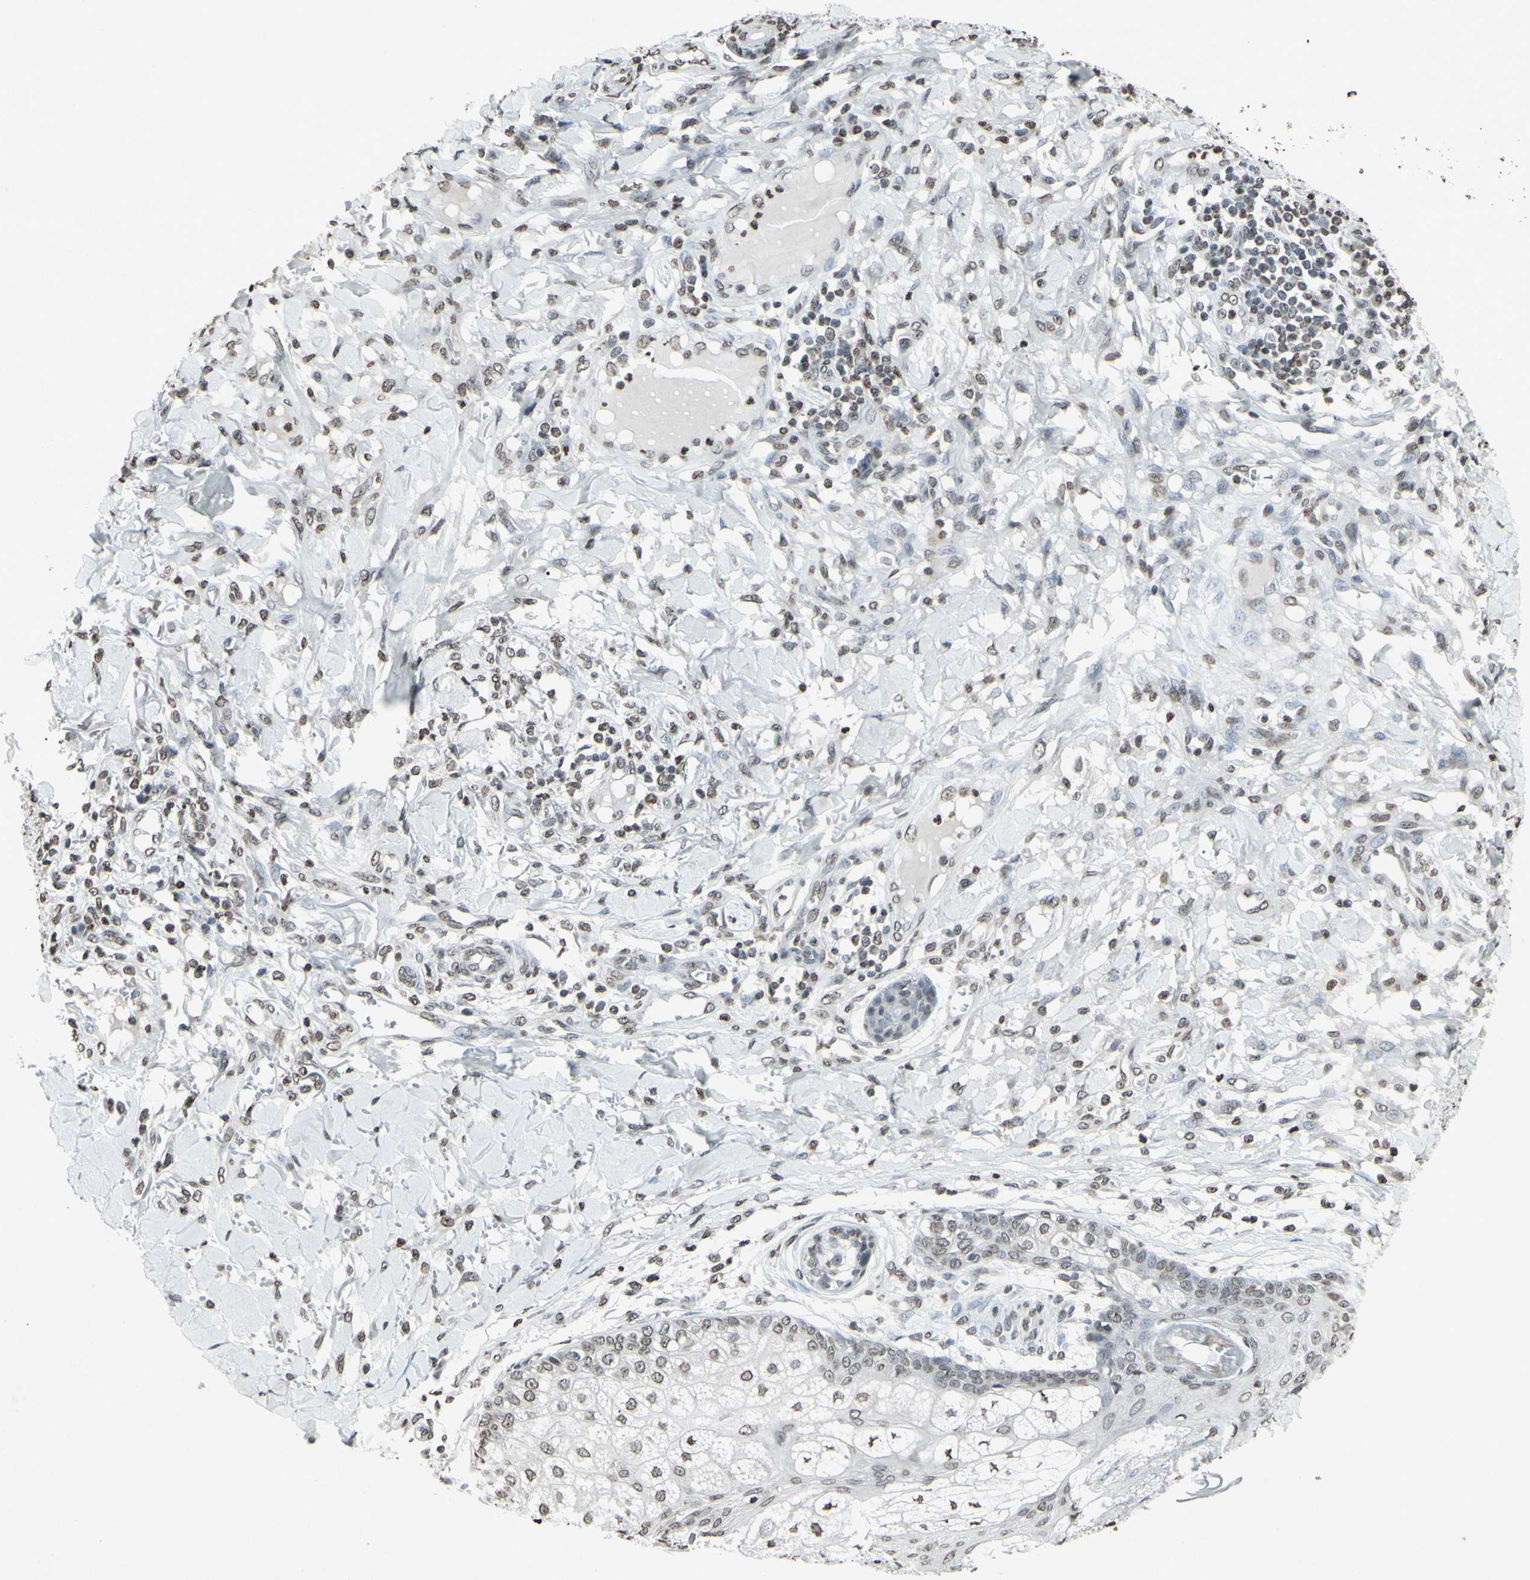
{"staining": {"intensity": "negative", "quantity": "none", "location": "none"}, "tissue": "skin cancer", "cell_type": "Tumor cells", "image_type": "cancer", "snomed": [{"axis": "morphology", "description": "Squamous cell carcinoma, NOS"}, {"axis": "topography", "description": "Skin"}], "caption": "DAB immunohistochemical staining of squamous cell carcinoma (skin) exhibits no significant positivity in tumor cells. (DAB (3,3'-diaminobenzidine) IHC, high magnification).", "gene": "CD79B", "patient": {"sex": "female", "age": 78}}